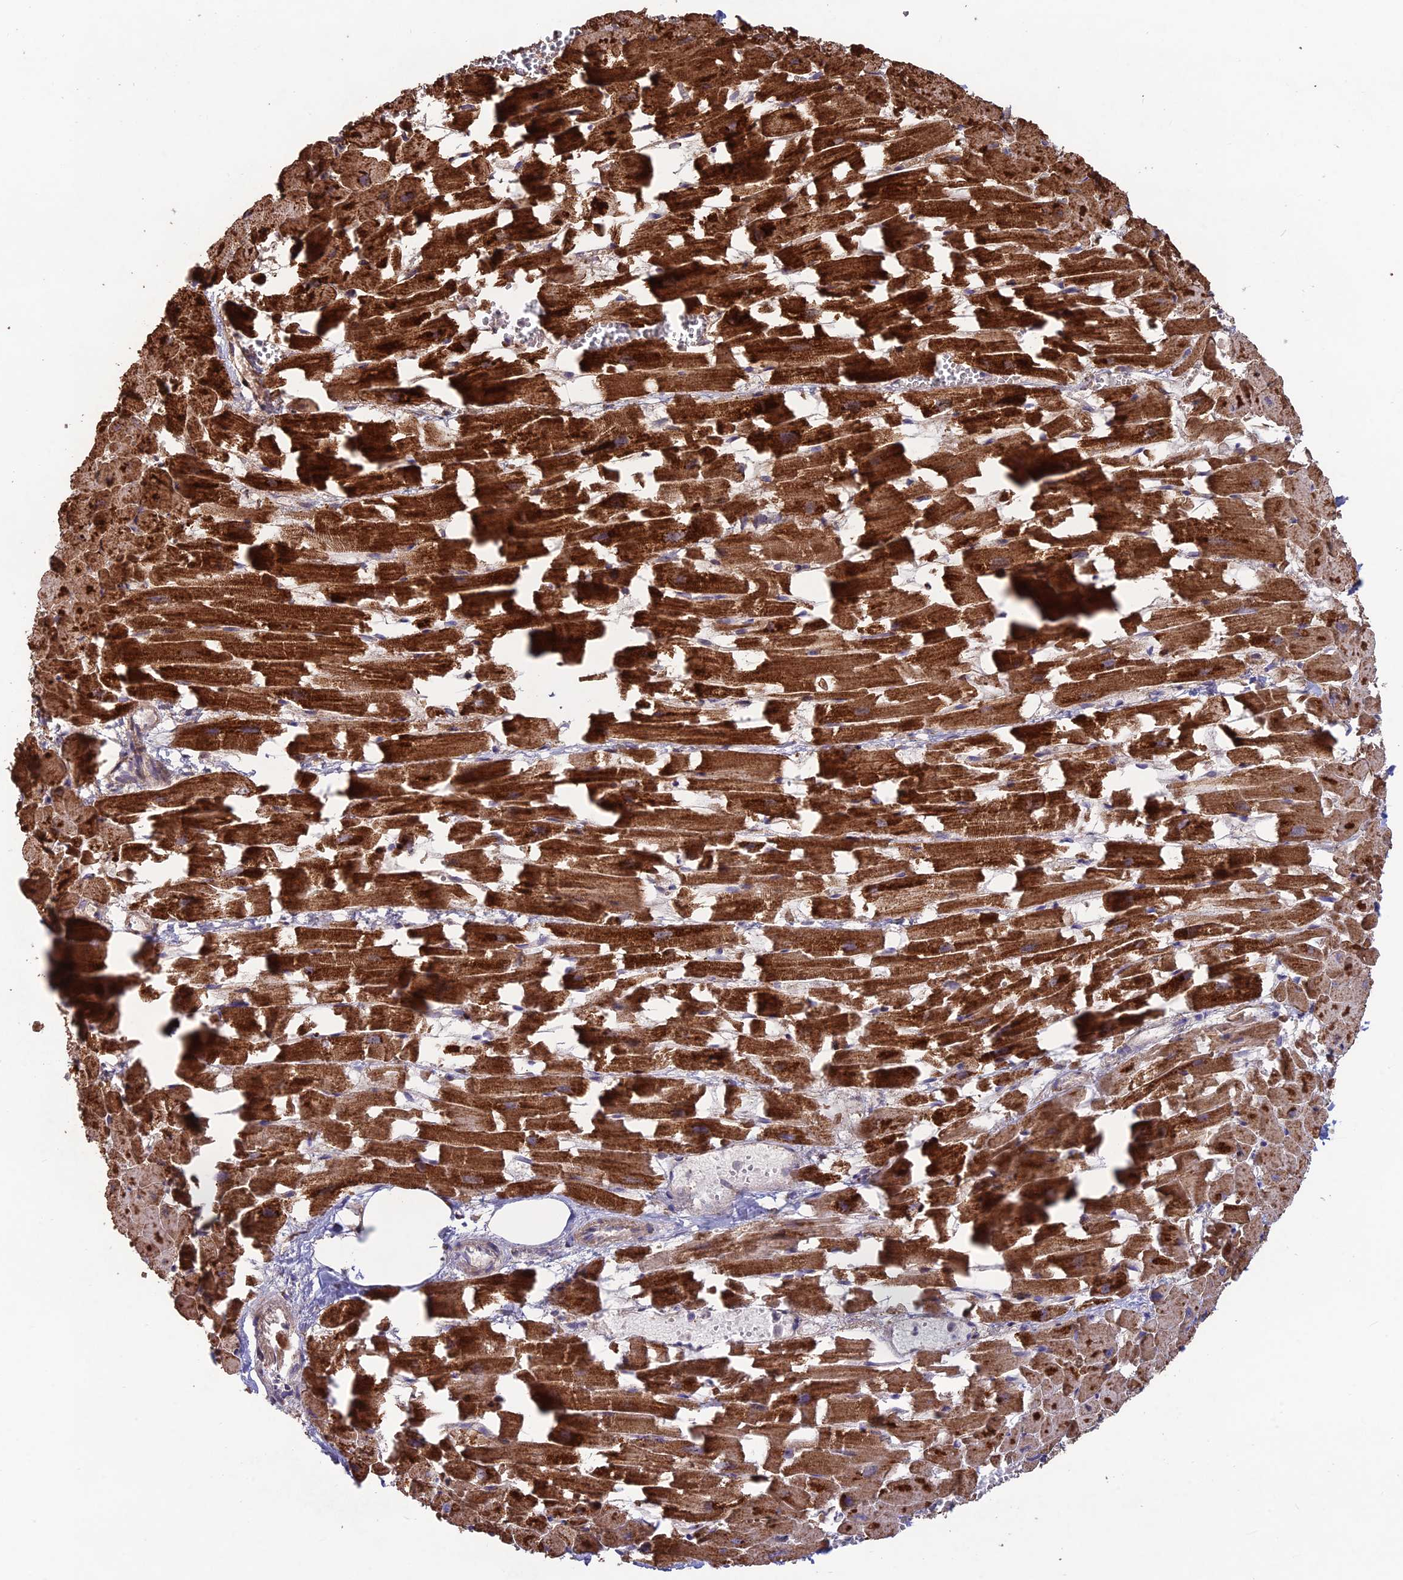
{"staining": {"intensity": "strong", "quantity": ">75%", "location": "cytoplasmic/membranous"}, "tissue": "heart muscle", "cell_type": "Cardiomyocytes", "image_type": "normal", "snomed": [{"axis": "morphology", "description": "Normal tissue, NOS"}, {"axis": "topography", "description": "Heart"}], "caption": "The image reveals immunohistochemical staining of benign heart muscle. There is strong cytoplasmic/membranous expression is seen in about >75% of cardiomyocytes.", "gene": "SHISA5", "patient": {"sex": "female", "age": 64}}